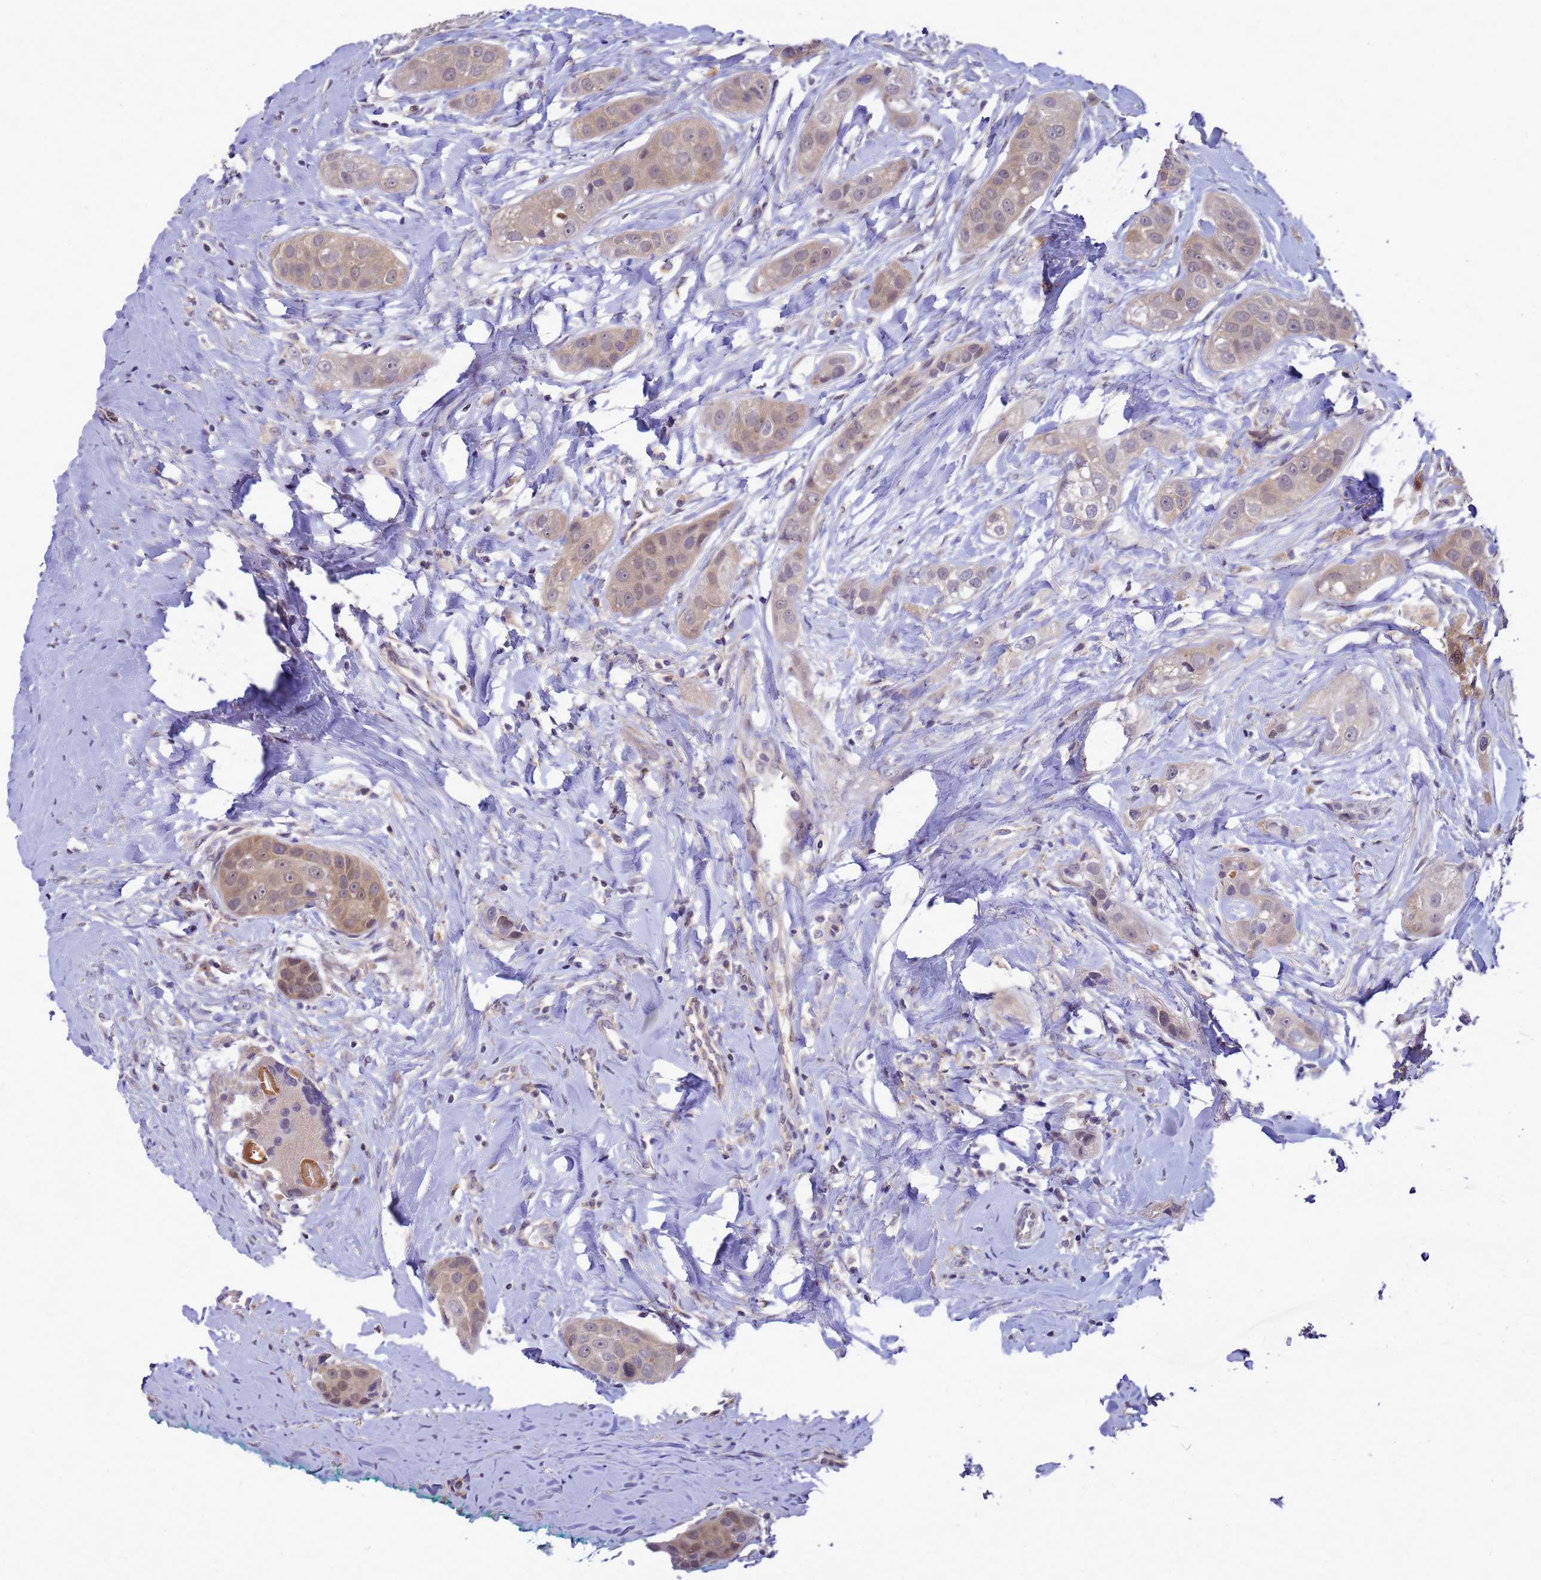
{"staining": {"intensity": "moderate", "quantity": "25%-75%", "location": "cytoplasmic/membranous"}, "tissue": "head and neck cancer", "cell_type": "Tumor cells", "image_type": "cancer", "snomed": [{"axis": "morphology", "description": "Normal tissue, NOS"}, {"axis": "morphology", "description": "Squamous cell carcinoma, NOS"}, {"axis": "topography", "description": "Skeletal muscle"}, {"axis": "topography", "description": "Head-Neck"}], "caption": "Moderate cytoplasmic/membranous expression for a protein is identified in about 25%-75% of tumor cells of squamous cell carcinoma (head and neck) using immunohistochemistry (IHC).", "gene": "ENOPH1", "patient": {"sex": "male", "age": 51}}